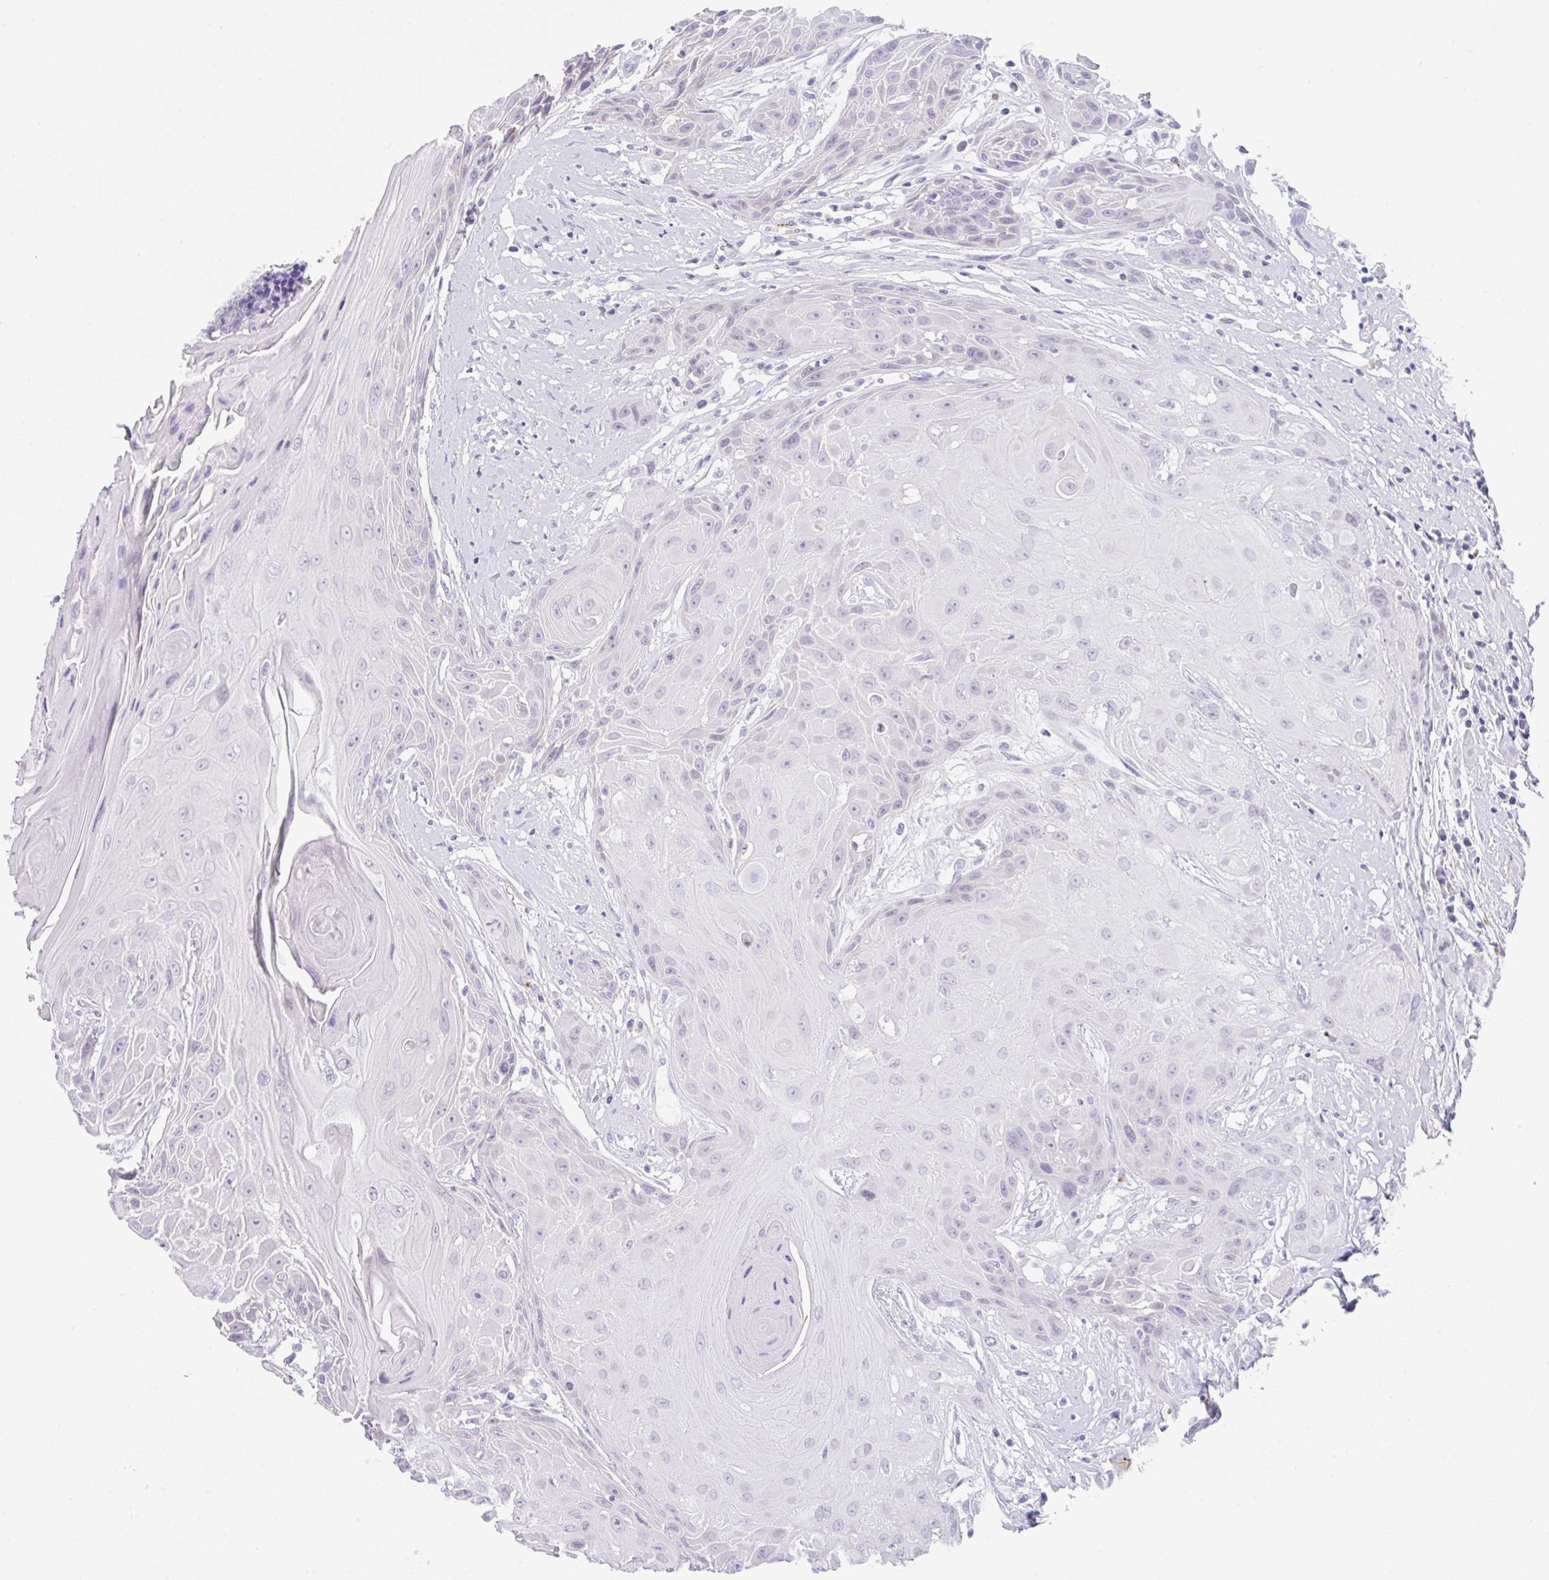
{"staining": {"intensity": "negative", "quantity": "none", "location": "none"}, "tissue": "head and neck cancer", "cell_type": "Tumor cells", "image_type": "cancer", "snomed": [{"axis": "morphology", "description": "Squamous cell carcinoma, NOS"}, {"axis": "topography", "description": "Head-Neck"}], "caption": "This photomicrograph is of head and neck cancer stained with immunohistochemistry to label a protein in brown with the nuclei are counter-stained blue. There is no staining in tumor cells.", "gene": "TRAF4", "patient": {"sex": "female", "age": 73}}